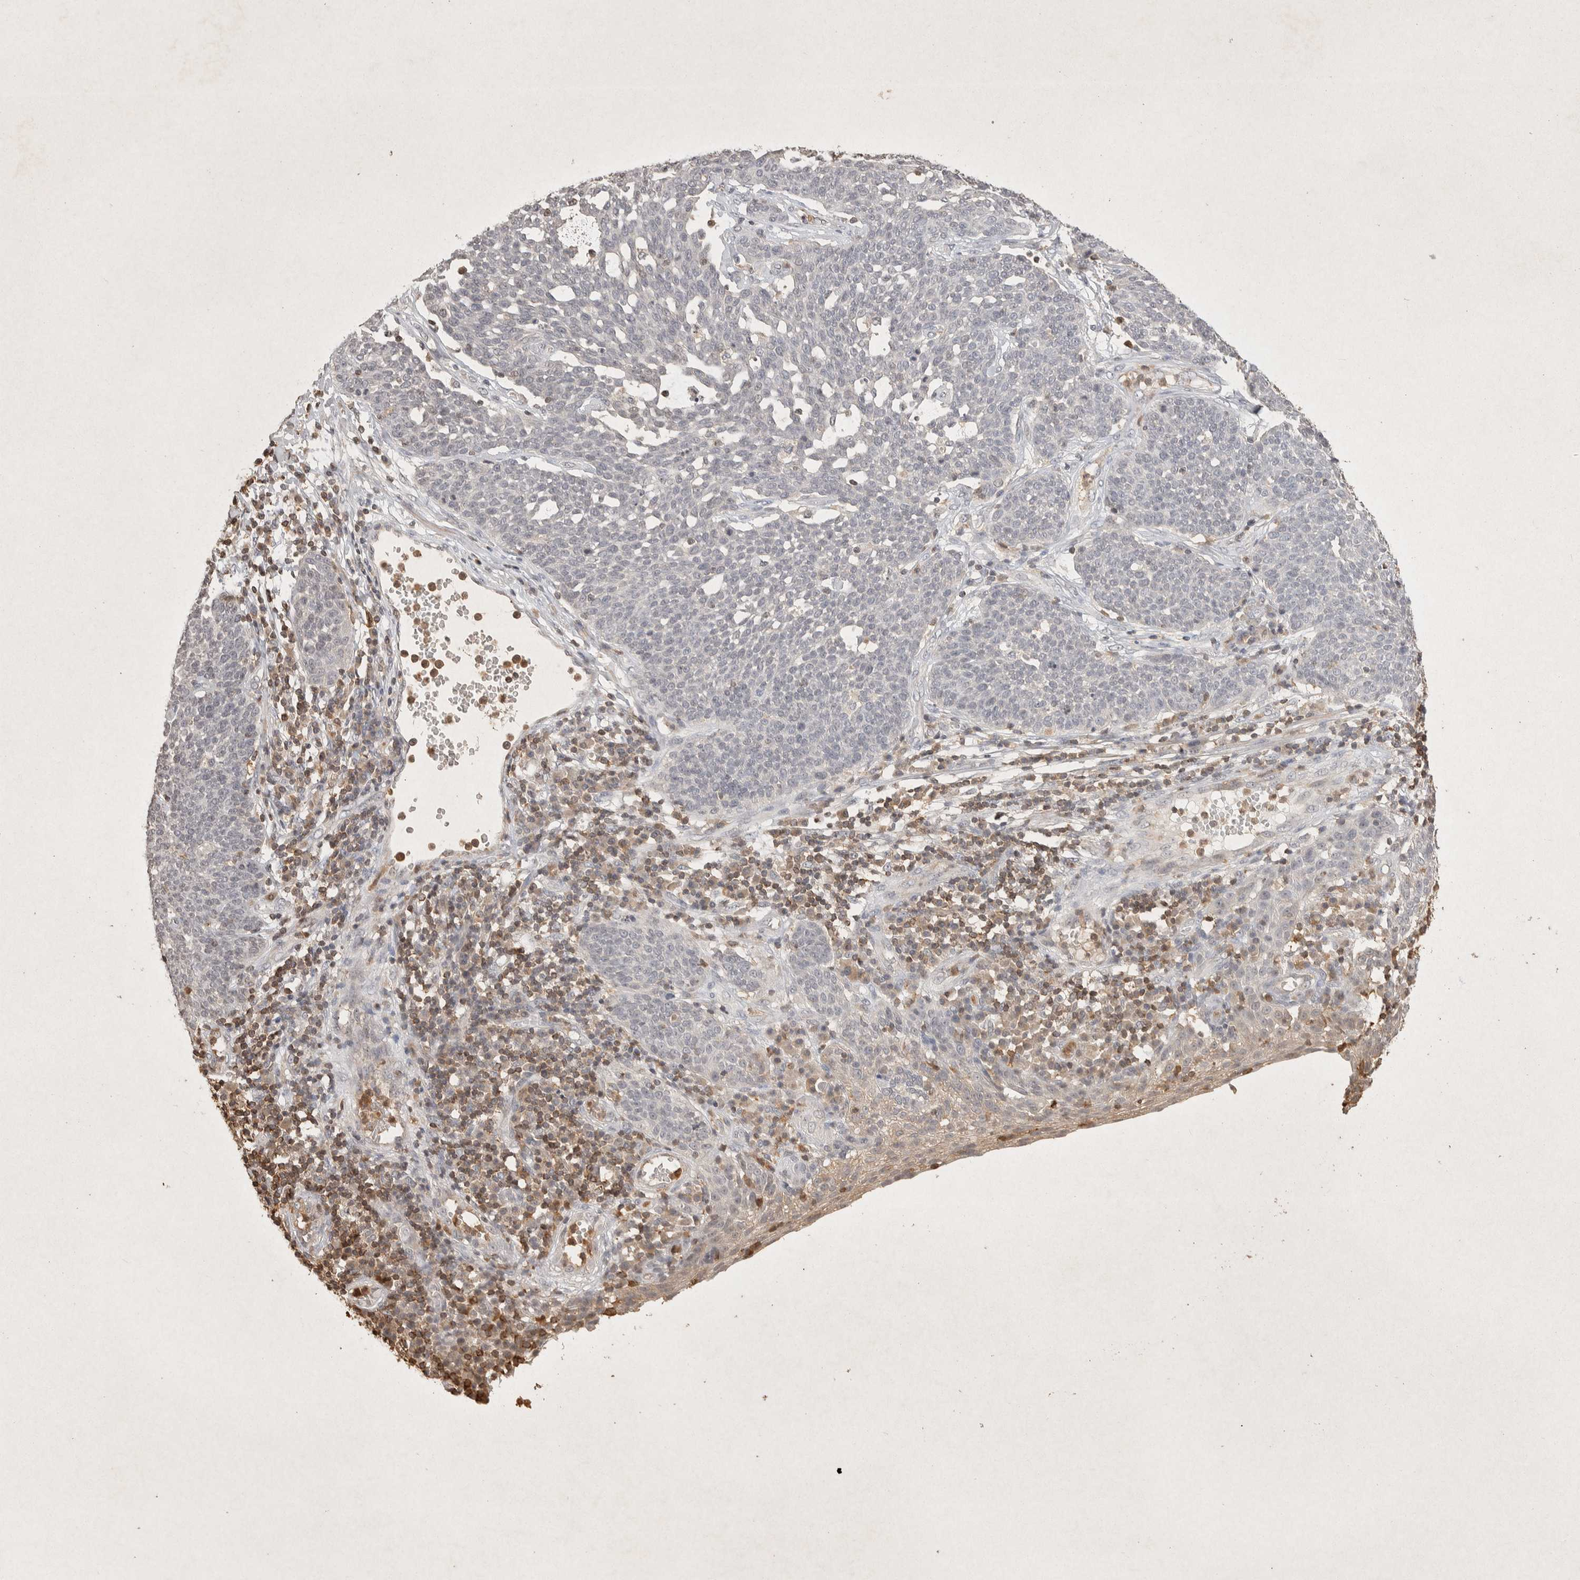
{"staining": {"intensity": "negative", "quantity": "none", "location": "none"}, "tissue": "cervical cancer", "cell_type": "Tumor cells", "image_type": "cancer", "snomed": [{"axis": "morphology", "description": "Squamous cell carcinoma, NOS"}, {"axis": "topography", "description": "Cervix"}], "caption": "DAB immunohistochemical staining of cervical cancer shows no significant staining in tumor cells.", "gene": "RAC2", "patient": {"sex": "female", "age": 34}}